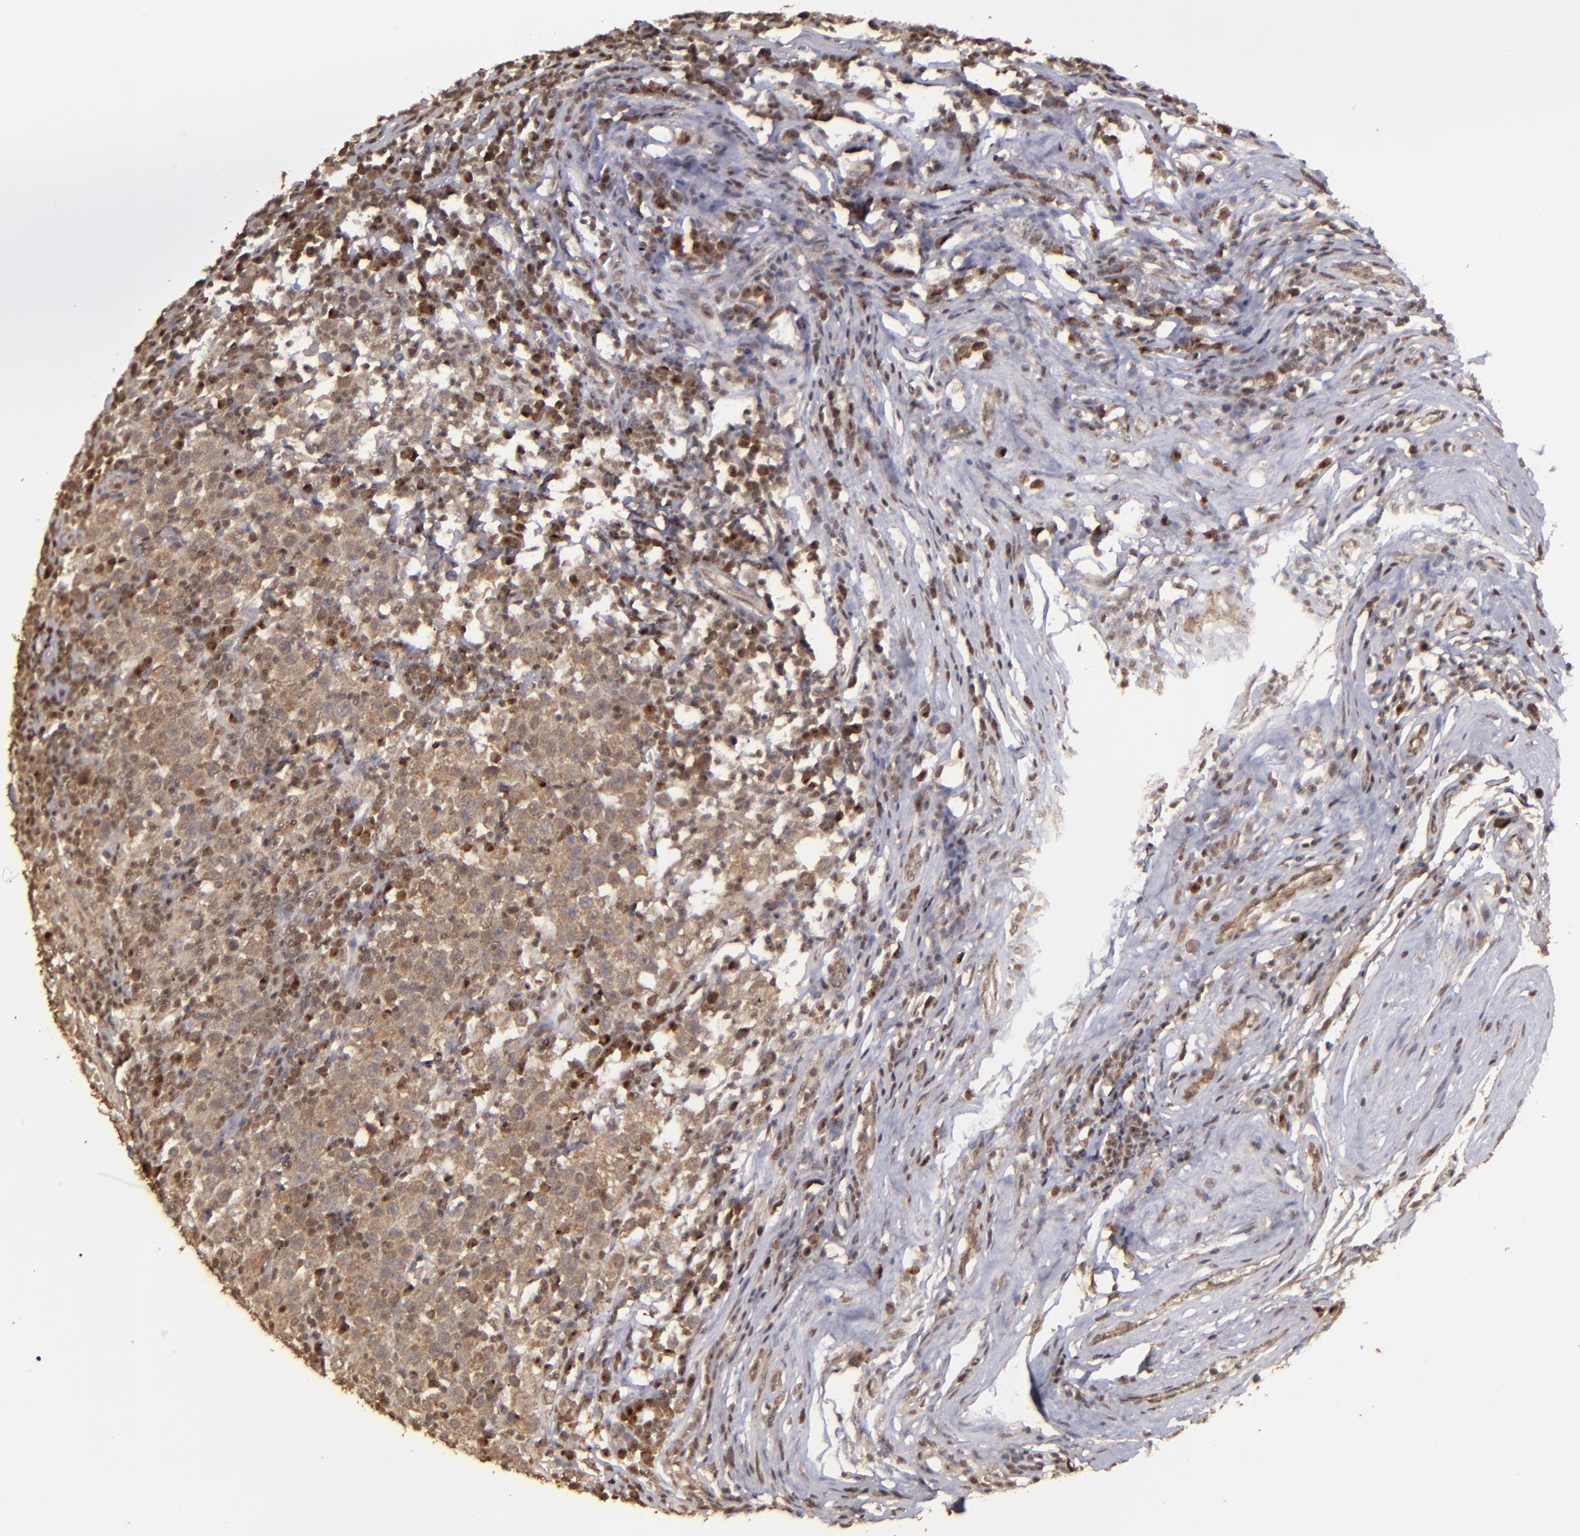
{"staining": {"intensity": "weak", "quantity": ">75%", "location": "cytoplasmic/membranous,nuclear"}, "tissue": "testis cancer", "cell_type": "Tumor cells", "image_type": "cancer", "snomed": [{"axis": "morphology", "description": "Seminoma, NOS"}, {"axis": "topography", "description": "Testis"}], "caption": "Immunohistochemical staining of human testis cancer (seminoma) exhibits low levels of weak cytoplasmic/membranous and nuclear protein staining in approximately >75% of tumor cells.", "gene": "ARNT", "patient": {"sex": "male", "age": 43}}